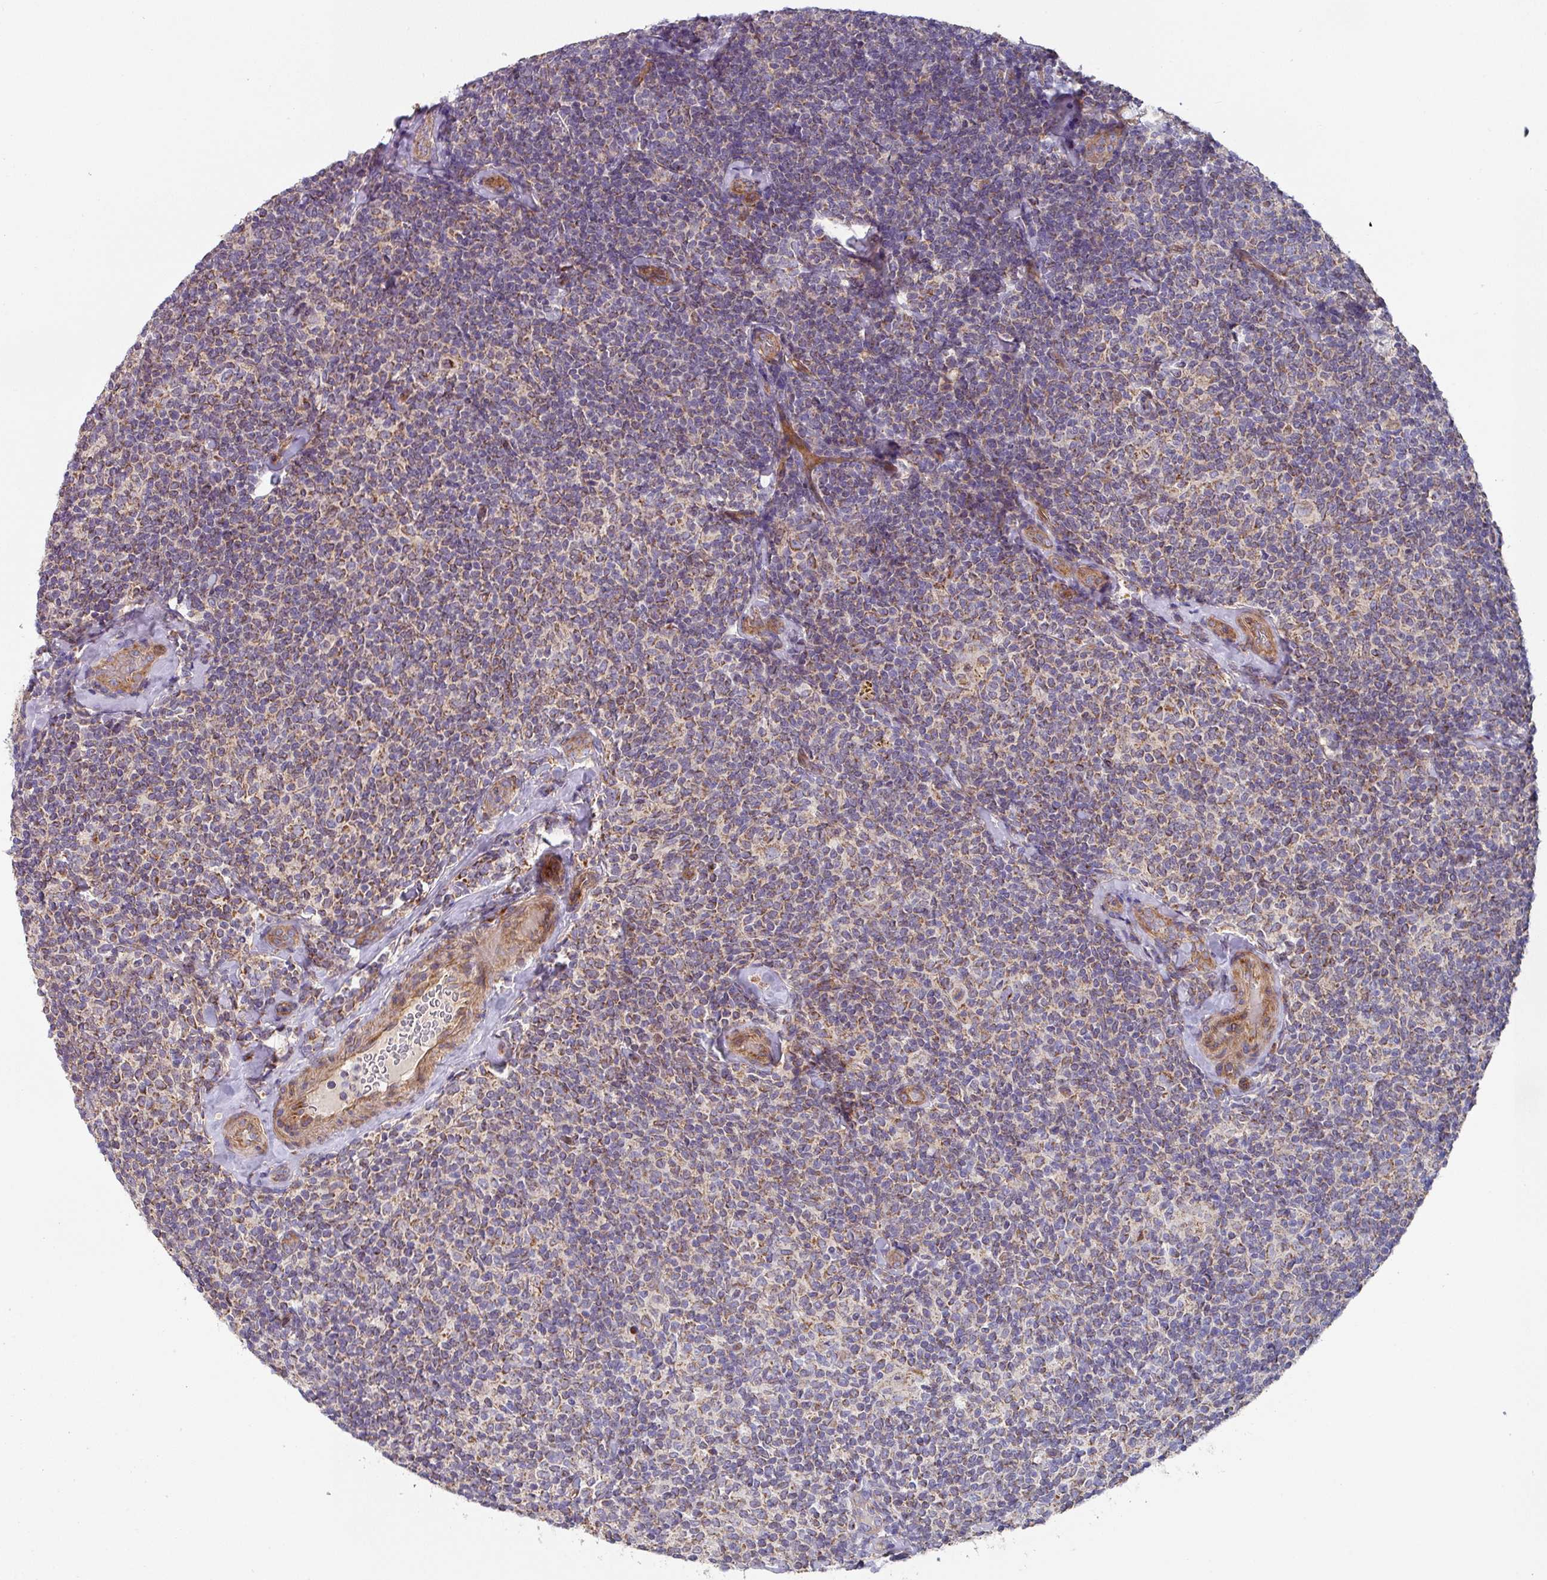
{"staining": {"intensity": "weak", "quantity": "25%-75%", "location": "cytoplasmic/membranous"}, "tissue": "lymphoma", "cell_type": "Tumor cells", "image_type": "cancer", "snomed": [{"axis": "morphology", "description": "Malignant lymphoma, non-Hodgkin's type, Low grade"}, {"axis": "topography", "description": "Lymph node"}], "caption": "Immunohistochemical staining of human lymphoma displays weak cytoplasmic/membranous protein expression in about 25%-75% of tumor cells.", "gene": "DCAF12L2", "patient": {"sex": "female", "age": 56}}